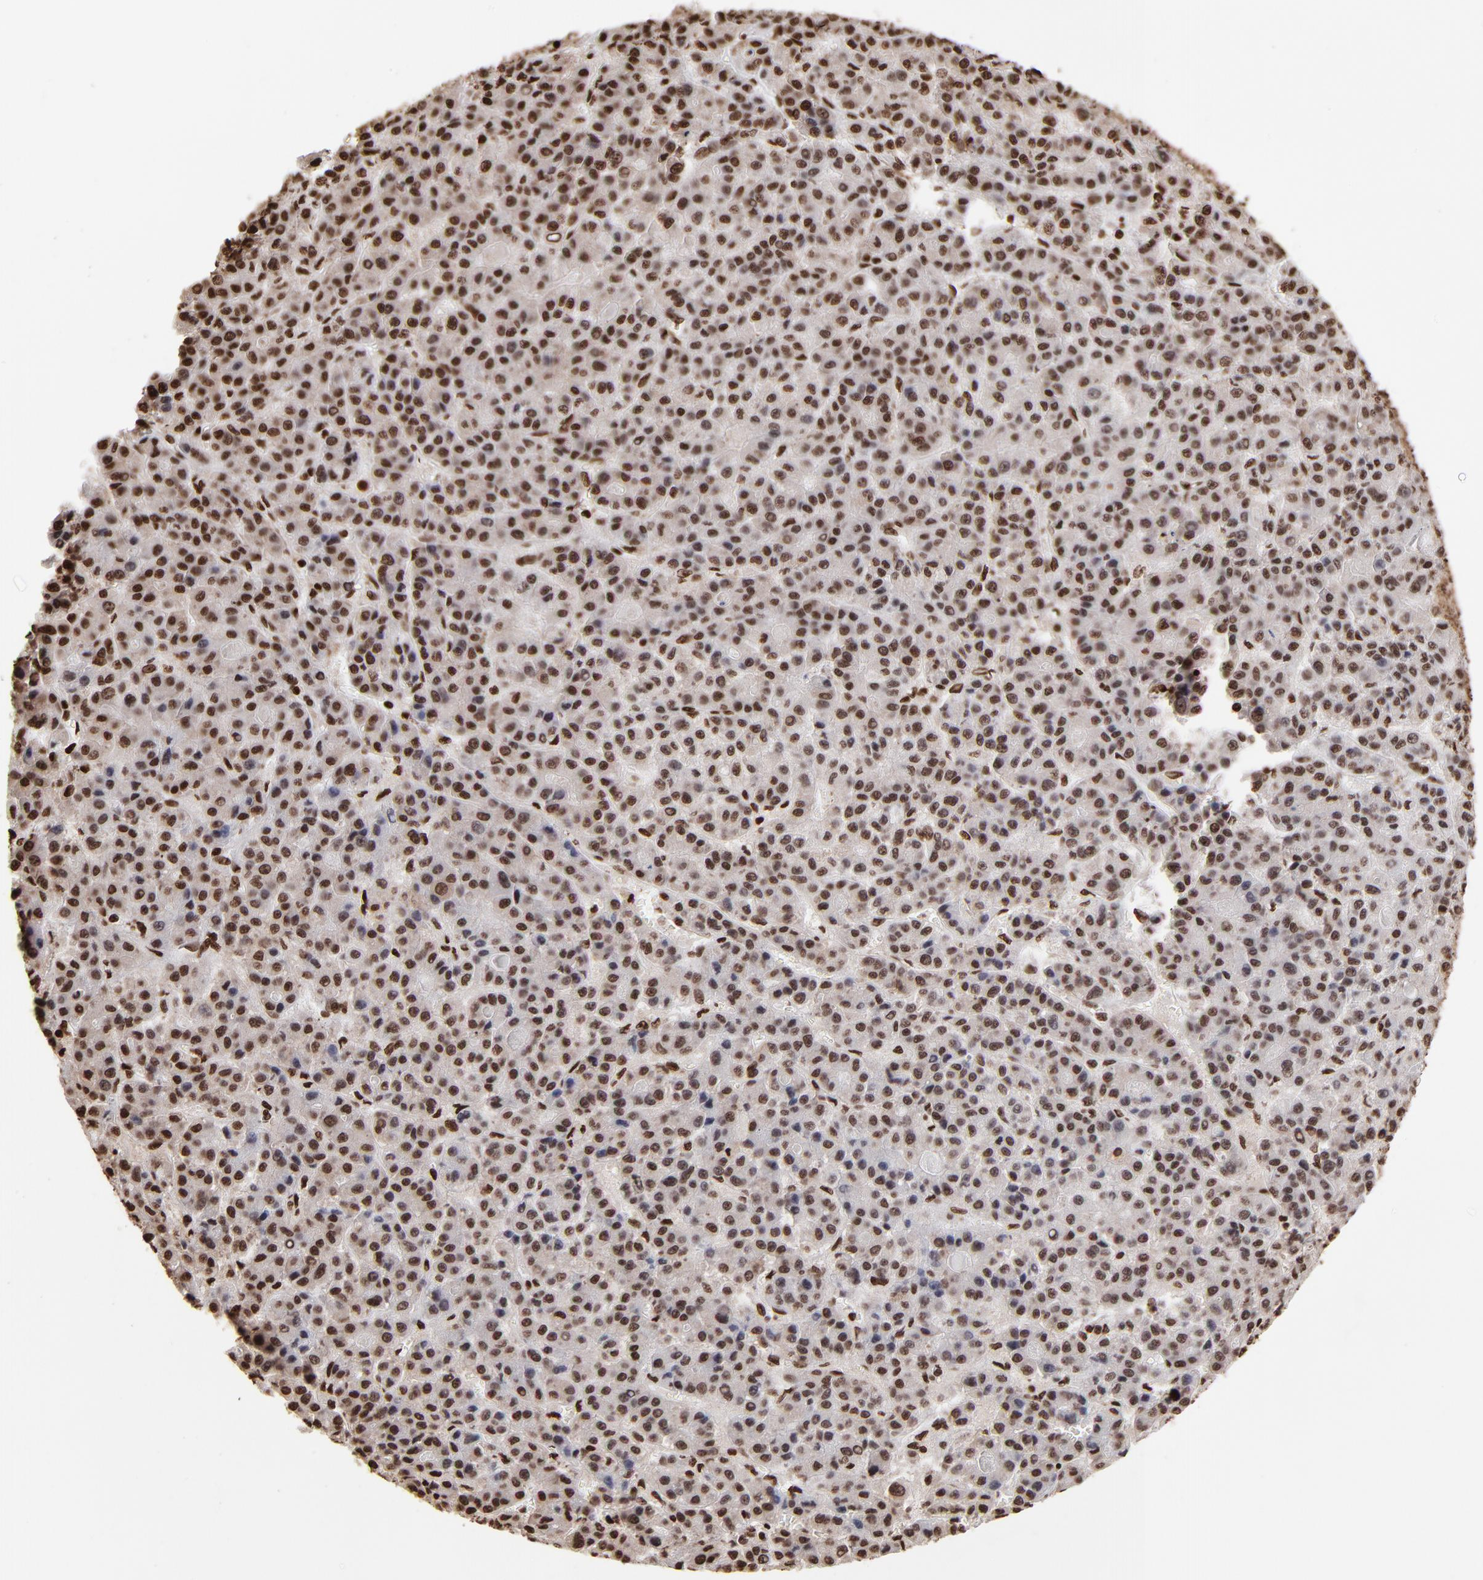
{"staining": {"intensity": "strong", "quantity": ">75%", "location": "nuclear"}, "tissue": "liver cancer", "cell_type": "Tumor cells", "image_type": "cancer", "snomed": [{"axis": "morphology", "description": "Carcinoma, Hepatocellular, NOS"}, {"axis": "topography", "description": "Liver"}], "caption": "Strong nuclear staining is appreciated in approximately >75% of tumor cells in liver cancer (hepatocellular carcinoma).", "gene": "ZNF544", "patient": {"sex": "male", "age": 70}}